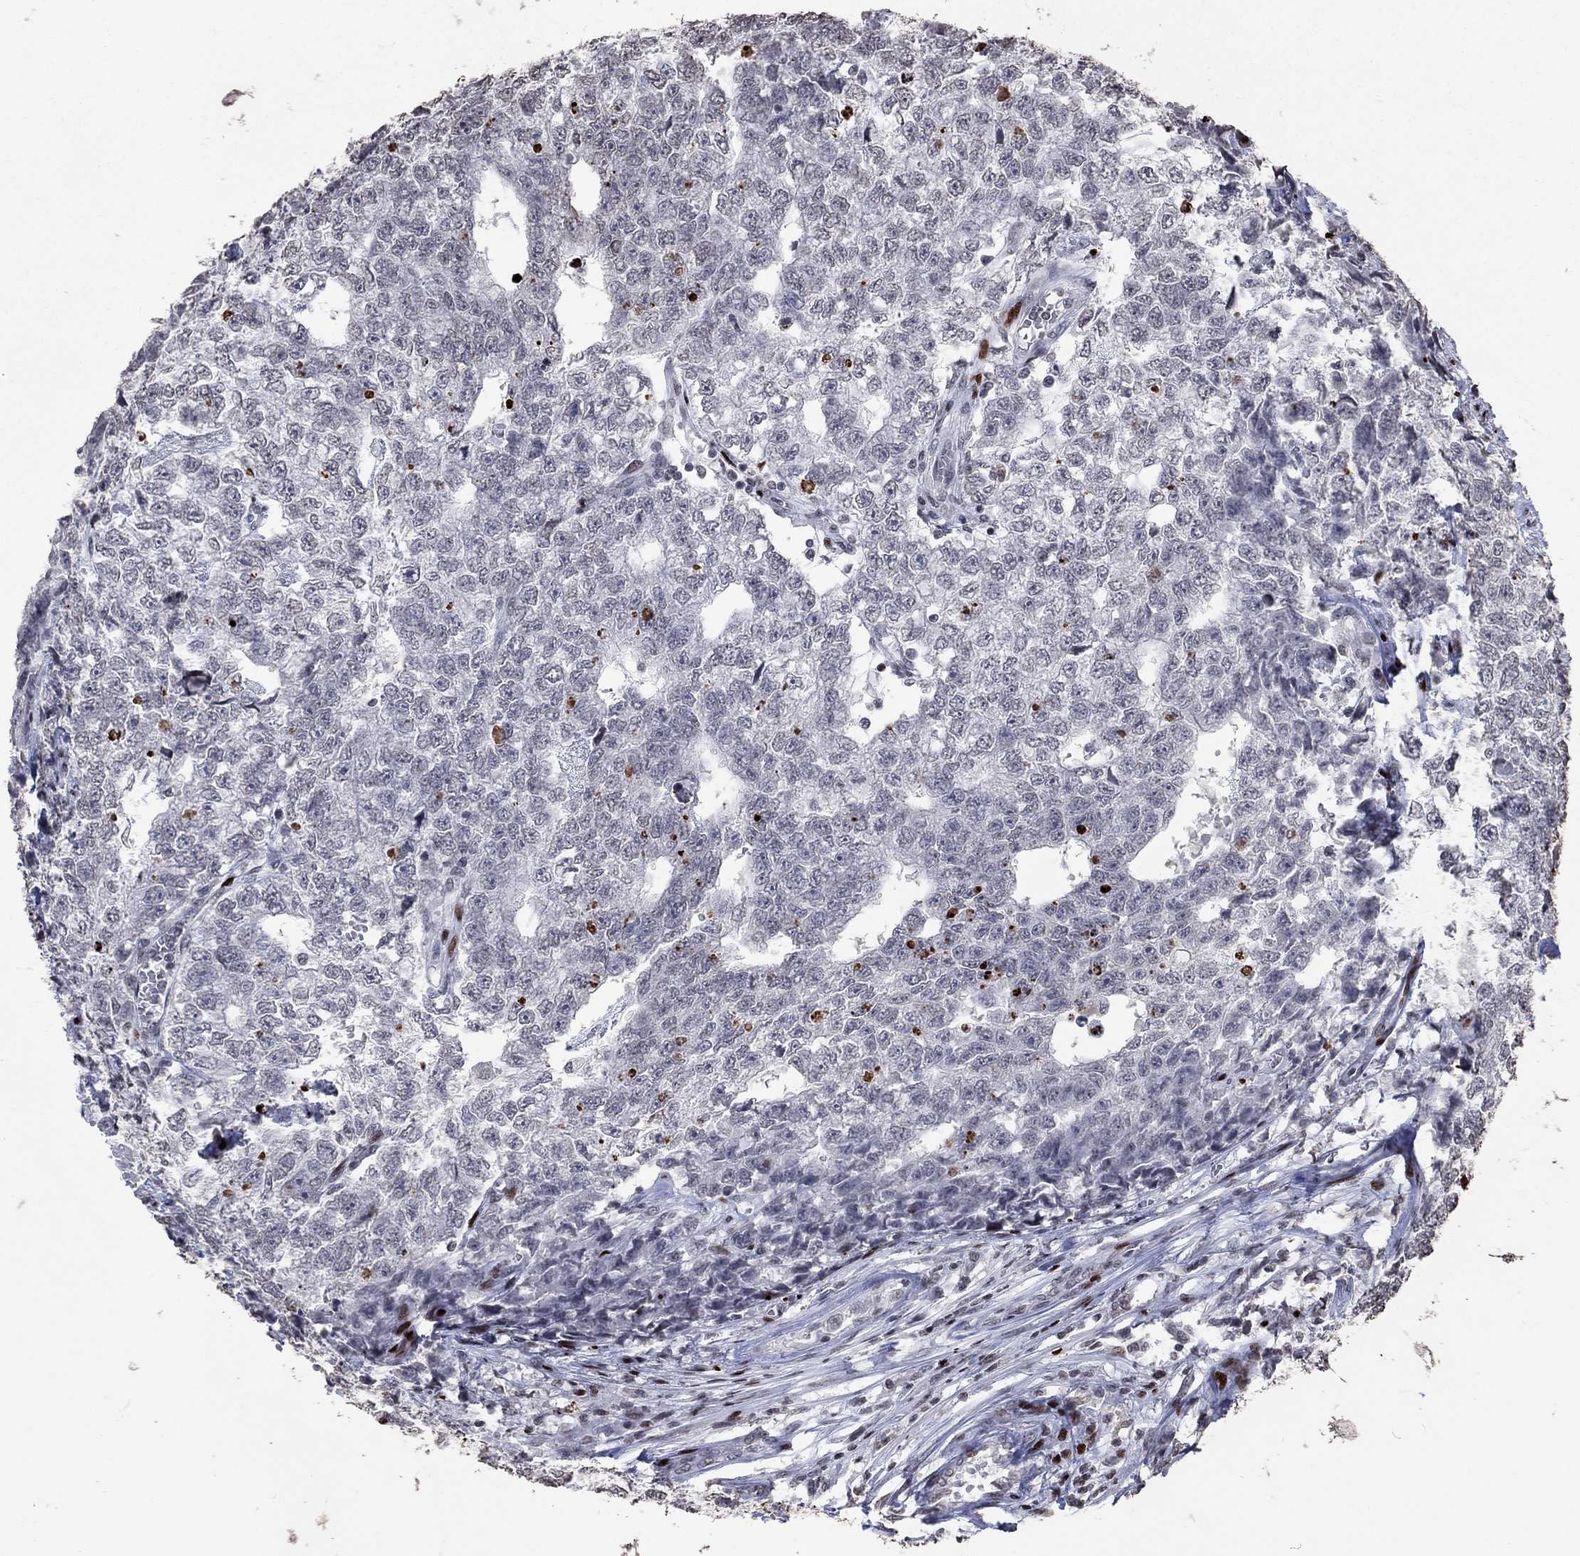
{"staining": {"intensity": "negative", "quantity": "none", "location": "none"}, "tissue": "testis cancer", "cell_type": "Tumor cells", "image_type": "cancer", "snomed": [{"axis": "morphology", "description": "Seminoma, NOS"}, {"axis": "morphology", "description": "Carcinoma, Embryonal, NOS"}, {"axis": "topography", "description": "Testis"}], "caption": "The photomicrograph shows no significant staining in tumor cells of testis cancer (embryonal carcinoma).", "gene": "SRSF3", "patient": {"sex": "male", "age": 22}}